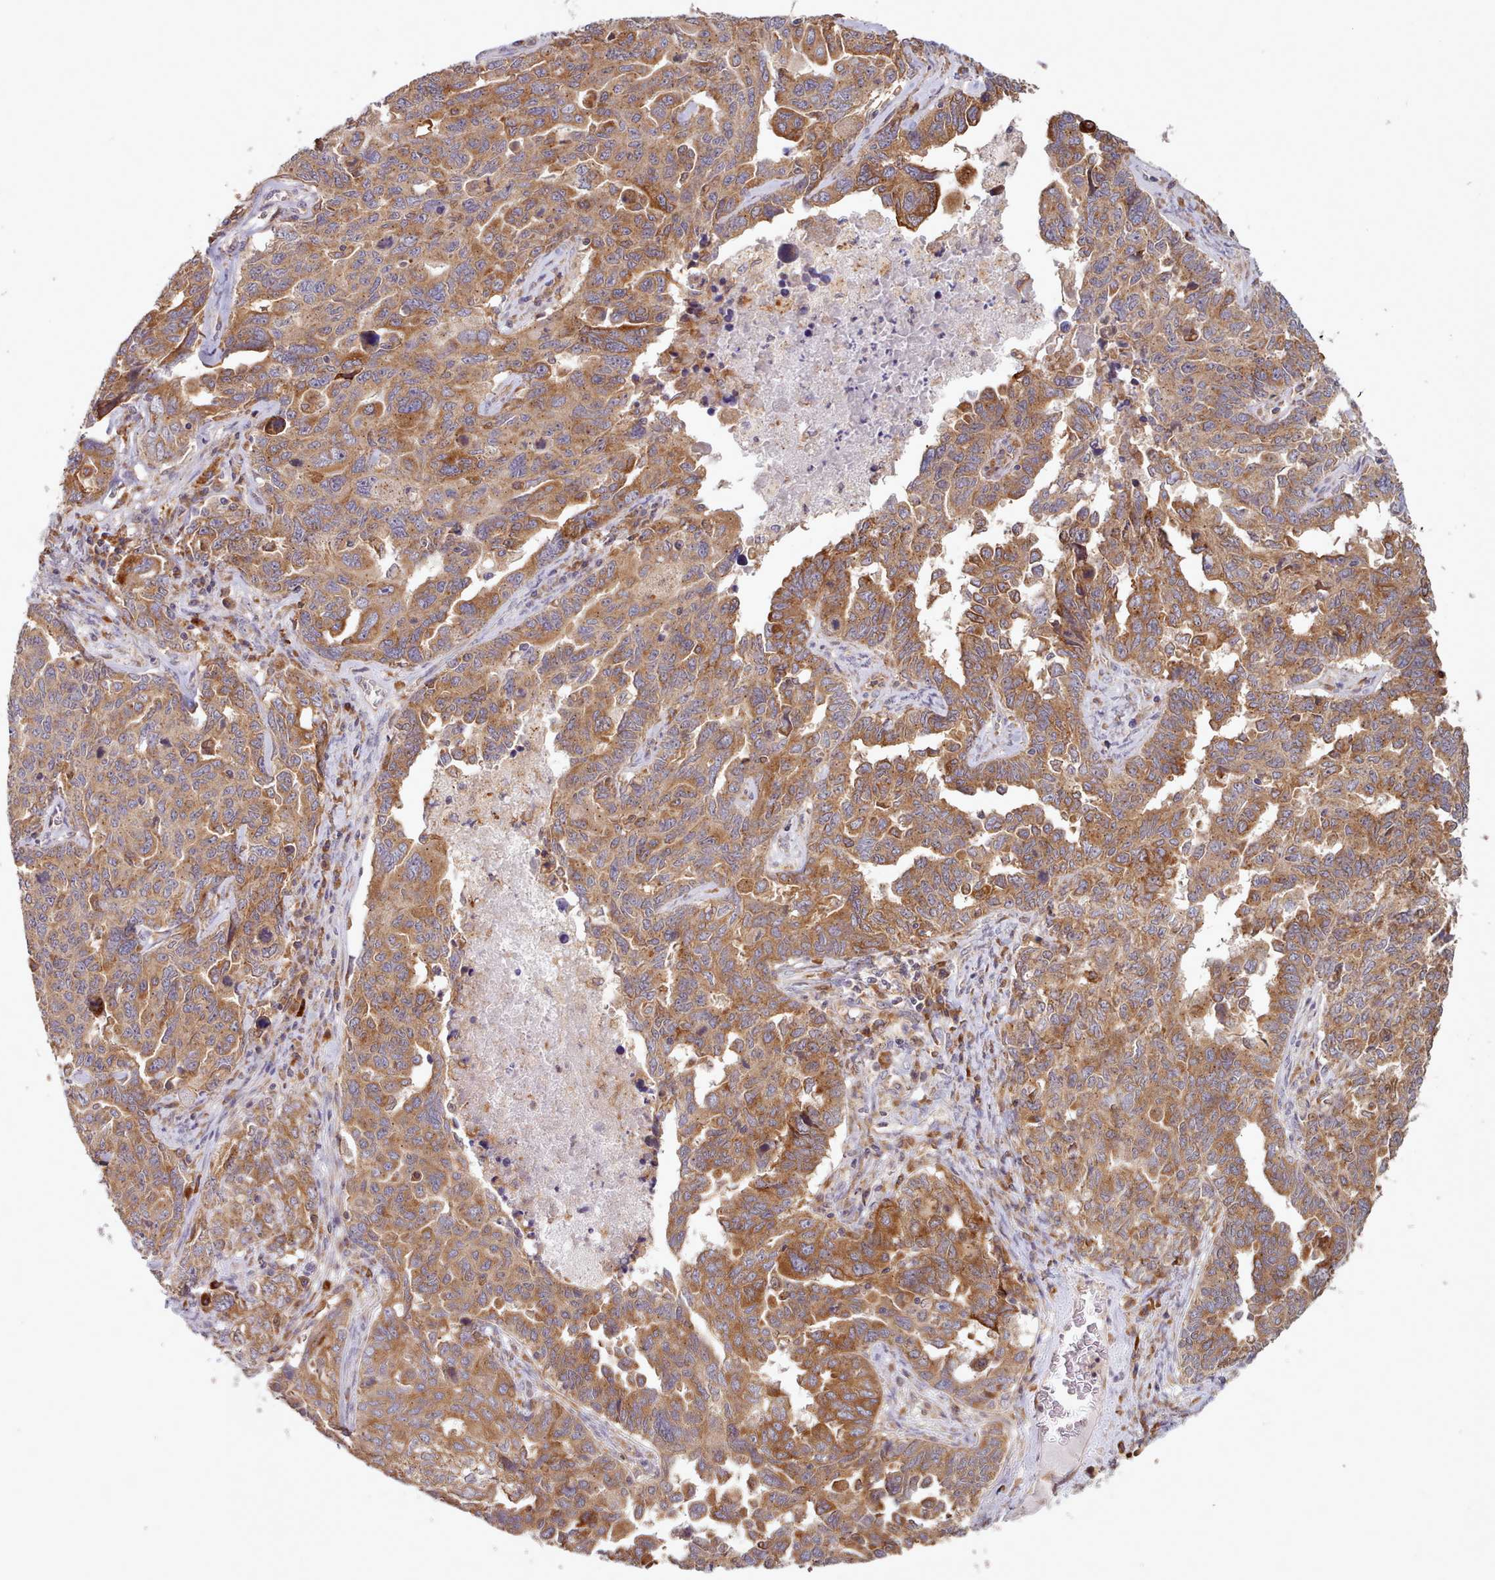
{"staining": {"intensity": "moderate", "quantity": ">75%", "location": "cytoplasmic/membranous"}, "tissue": "ovarian cancer", "cell_type": "Tumor cells", "image_type": "cancer", "snomed": [{"axis": "morphology", "description": "Carcinoma, endometroid"}, {"axis": "topography", "description": "Ovary"}], "caption": "Moderate cytoplasmic/membranous positivity for a protein is identified in about >75% of tumor cells of ovarian cancer using immunohistochemistry.", "gene": "CRYBG1", "patient": {"sex": "female", "age": 62}}